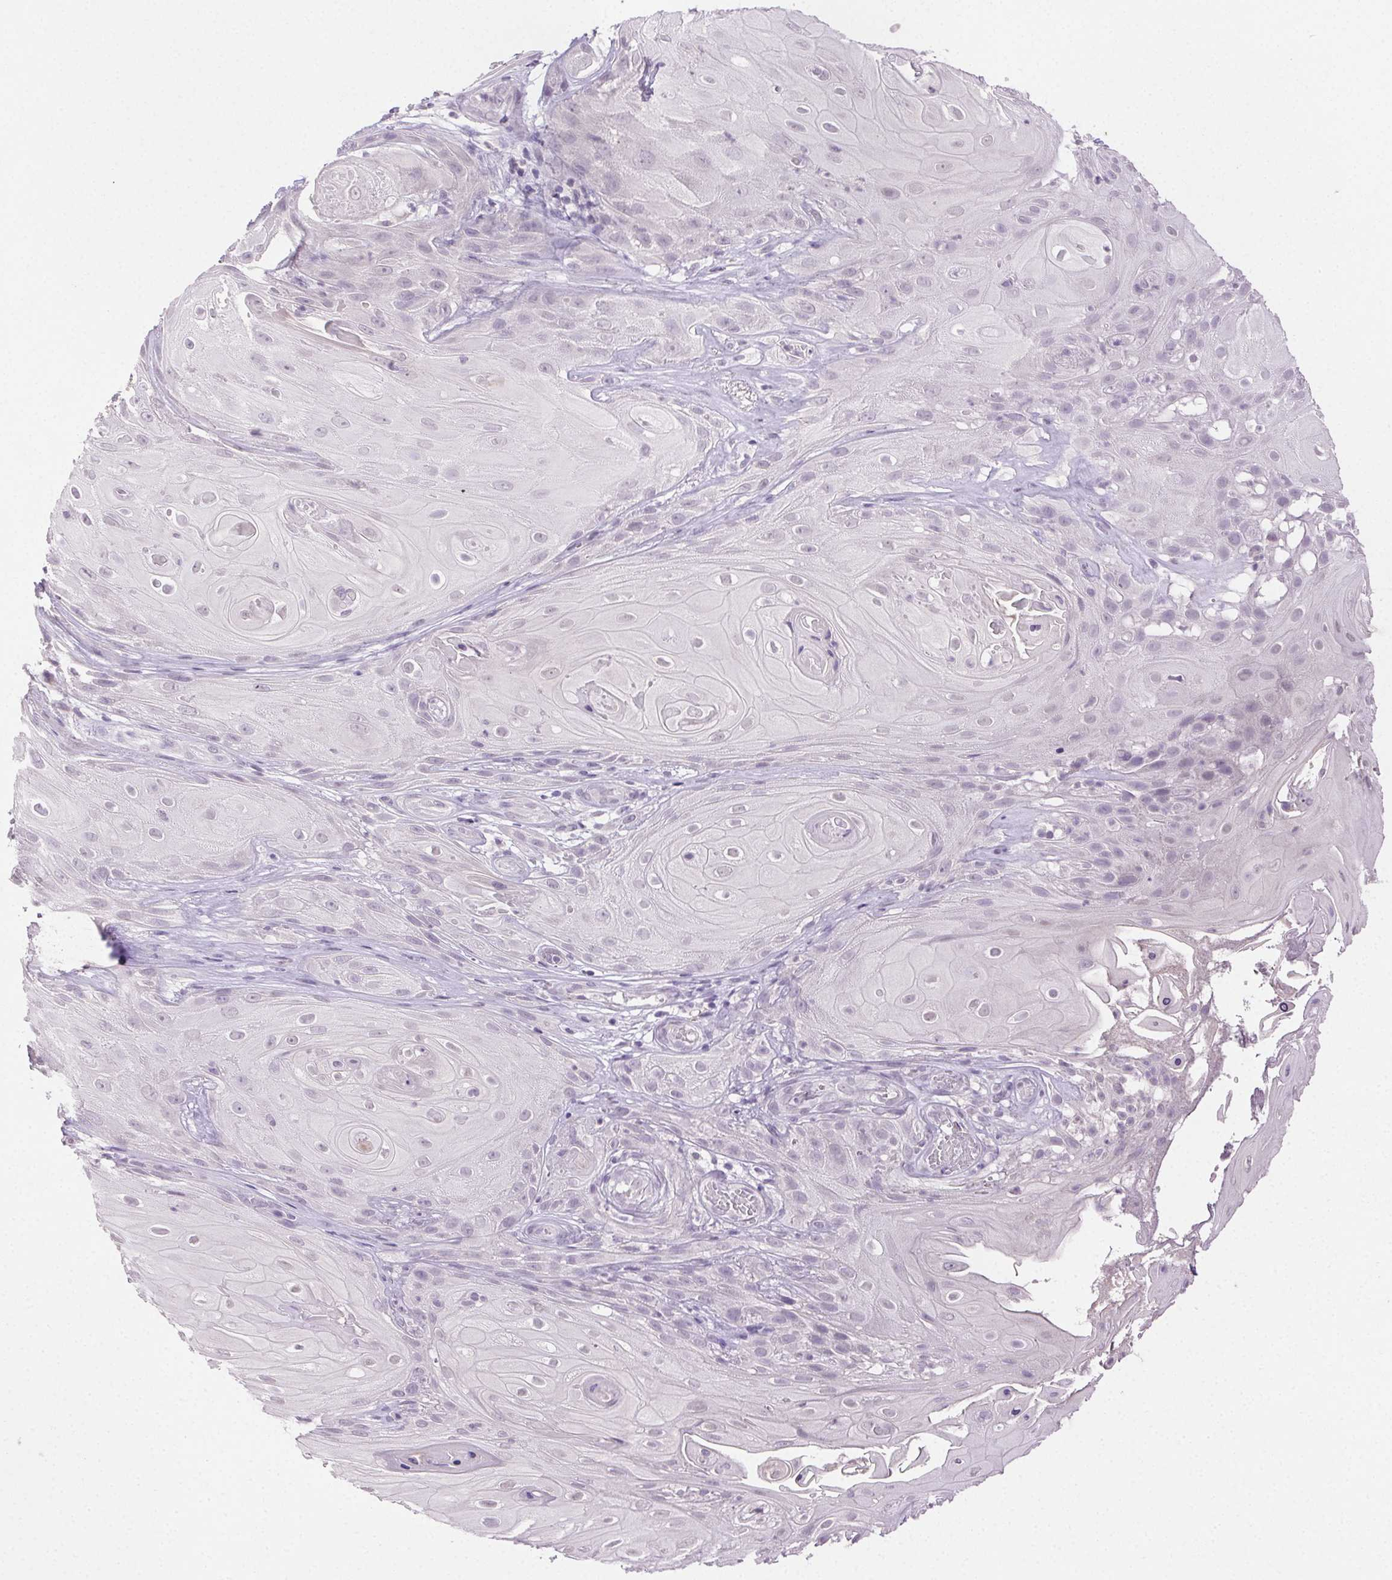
{"staining": {"intensity": "negative", "quantity": "none", "location": "none"}, "tissue": "skin cancer", "cell_type": "Tumor cells", "image_type": "cancer", "snomed": [{"axis": "morphology", "description": "Squamous cell carcinoma, NOS"}, {"axis": "topography", "description": "Skin"}], "caption": "Immunohistochemistry micrograph of neoplastic tissue: skin cancer (squamous cell carcinoma) stained with DAB demonstrates no significant protein positivity in tumor cells.", "gene": "CLDN10", "patient": {"sex": "male", "age": 62}}